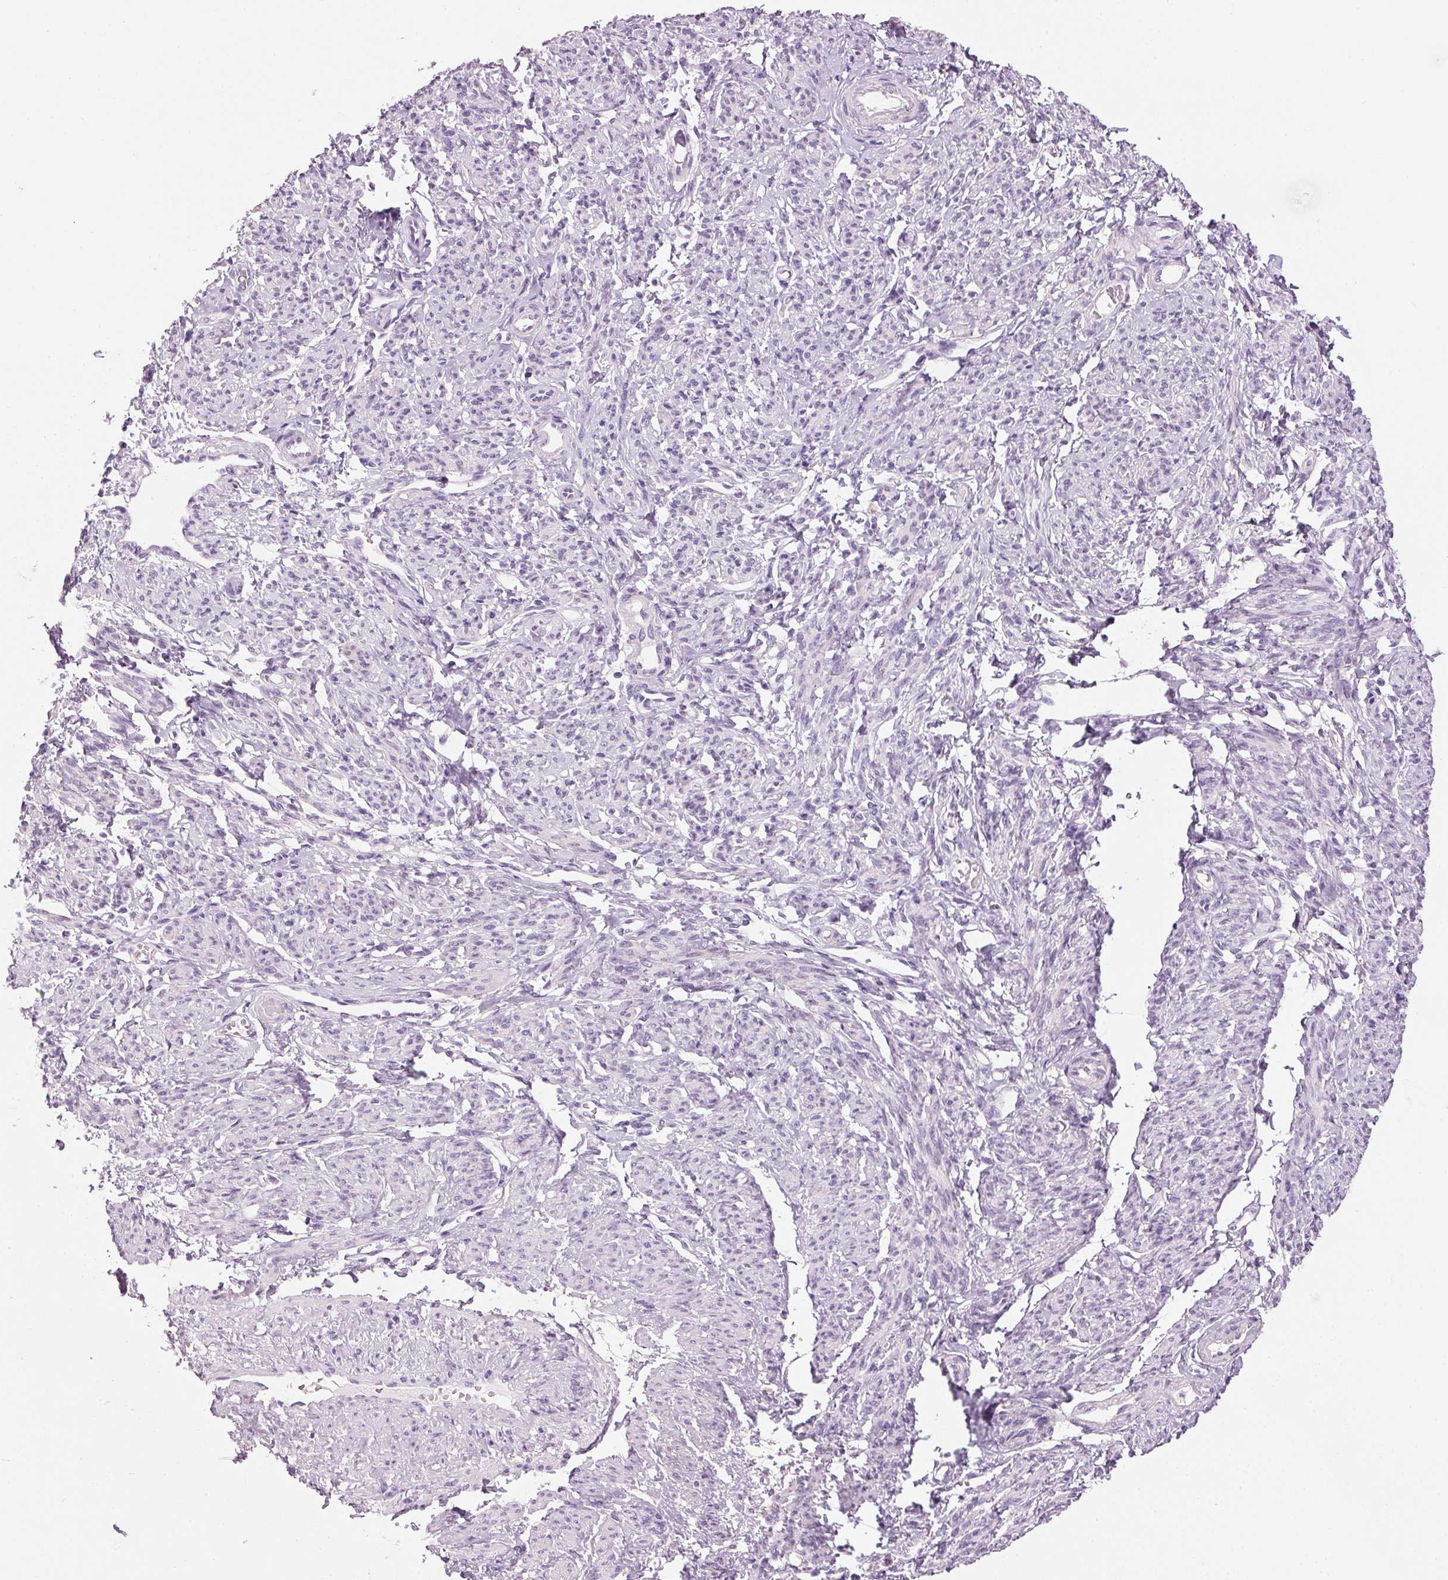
{"staining": {"intensity": "weak", "quantity": "<25%", "location": "cytoplasmic/membranous,nuclear"}, "tissue": "smooth muscle", "cell_type": "Smooth muscle cells", "image_type": "normal", "snomed": [{"axis": "morphology", "description": "Normal tissue, NOS"}, {"axis": "topography", "description": "Smooth muscle"}], "caption": "Immunohistochemical staining of benign smooth muscle exhibits no significant expression in smooth muscle cells. (Brightfield microscopy of DAB IHC at high magnification).", "gene": "PPP1R1A", "patient": {"sex": "female", "age": 65}}